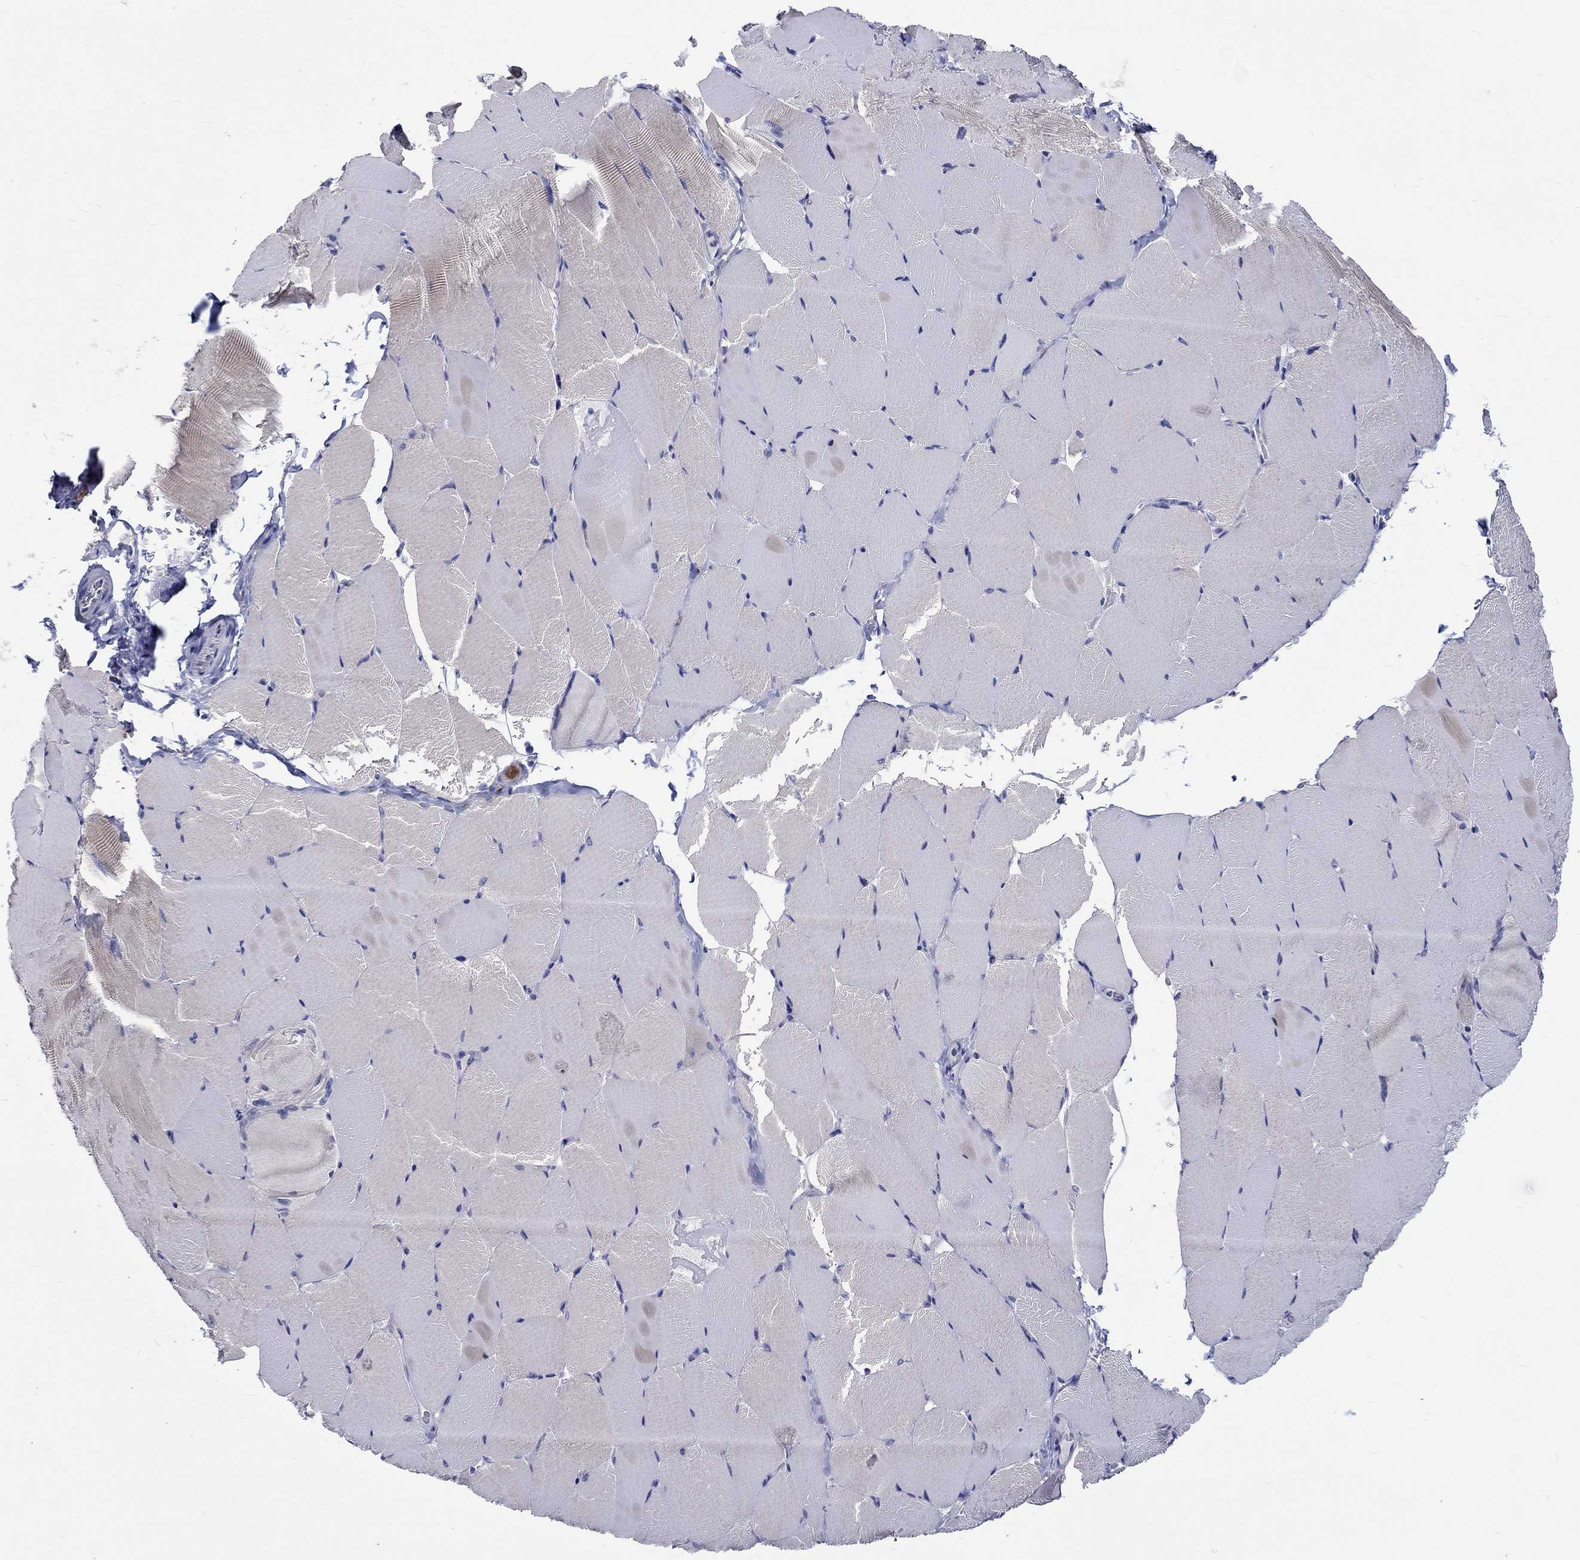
{"staining": {"intensity": "negative", "quantity": "none", "location": "none"}, "tissue": "skeletal muscle", "cell_type": "Myocytes", "image_type": "normal", "snomed": [{"axis": "morphology", "description": "Normal tissue, NOS"}, {"axis": "topography", "description": "Skeletal muscle"}], "caption": "DAB immunohistochemical staining of unremarkable human skeletal muscle exhibits no significant staining in myocytes.", "gene": "SH2D7", "patient": {"sex": "female", "age": 37}}